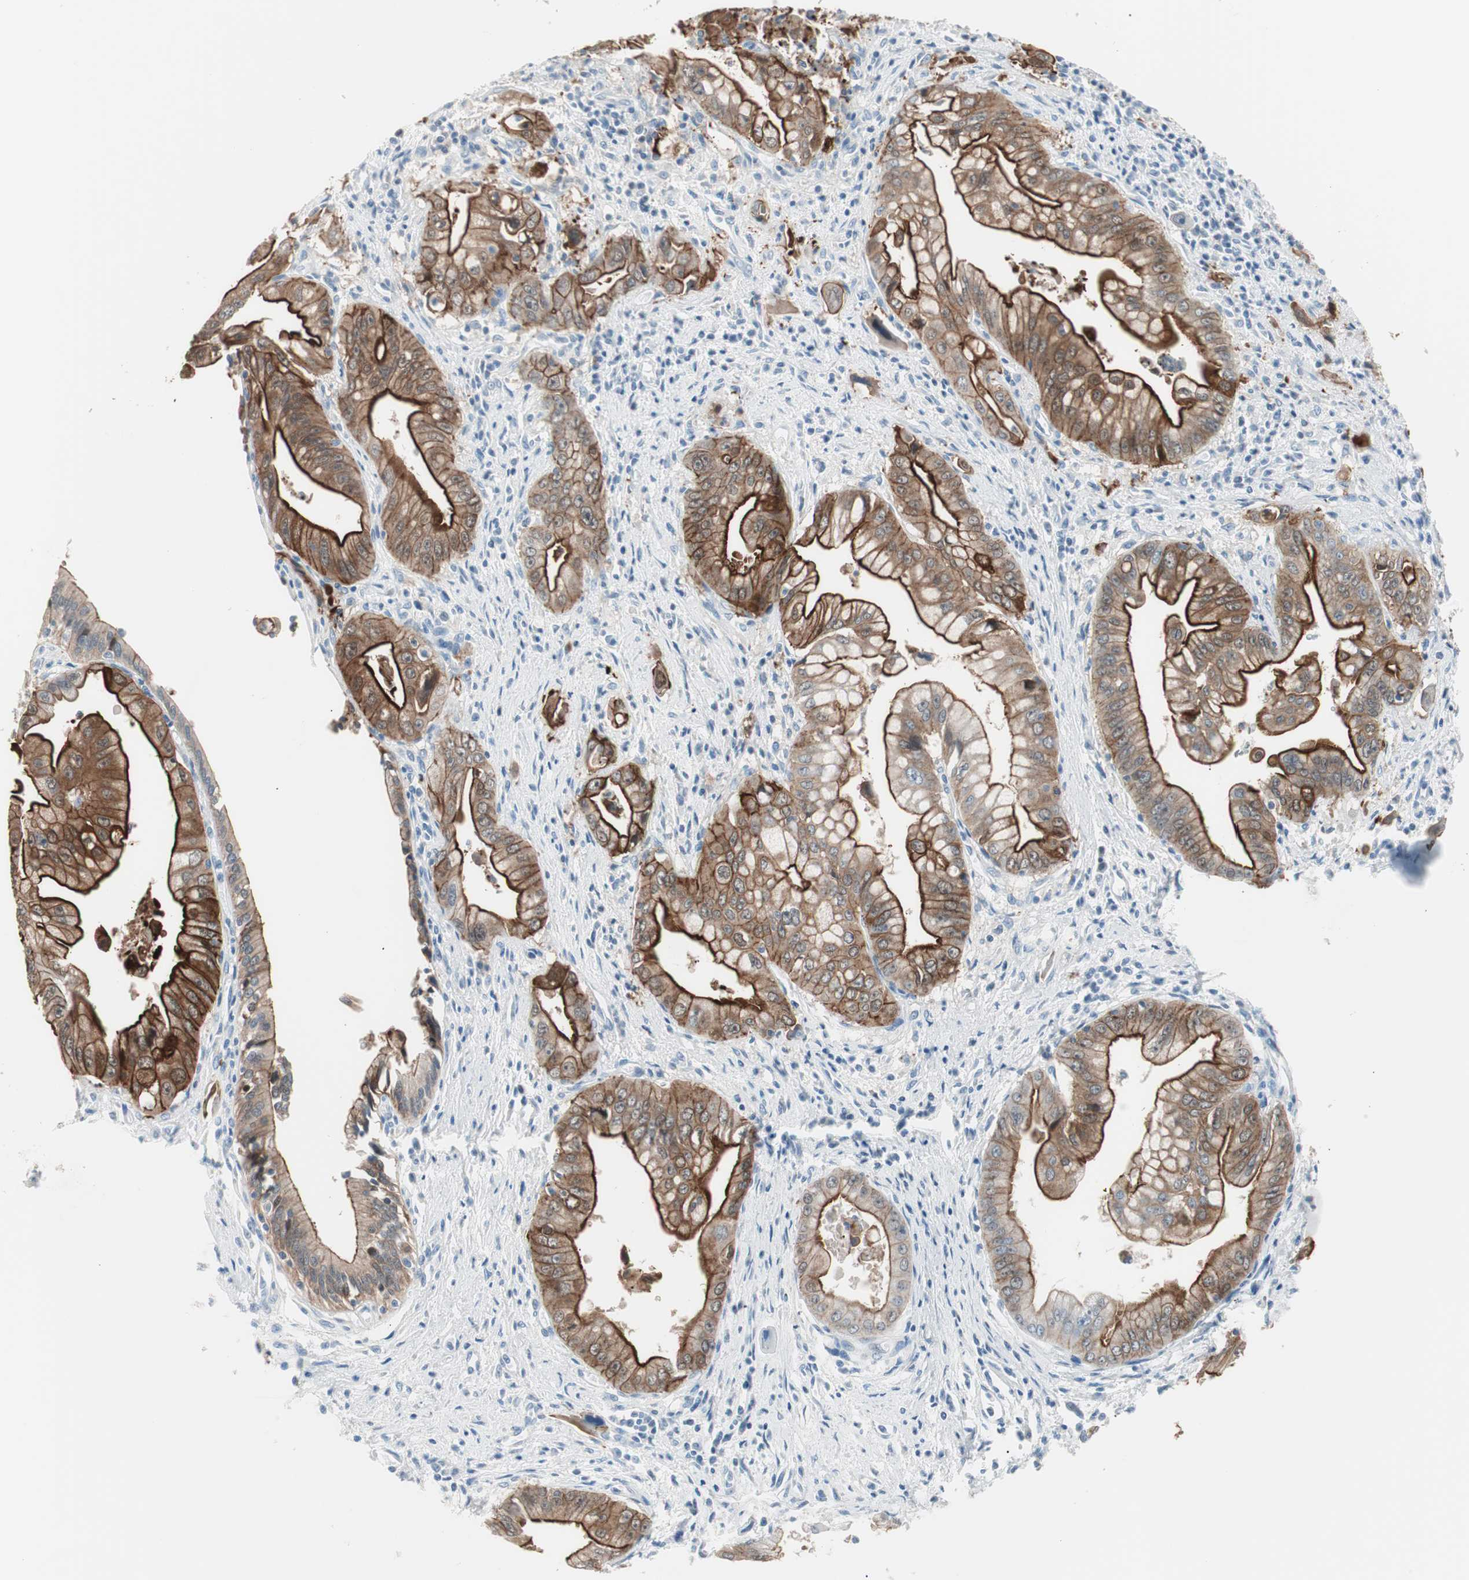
{"staining": {"intensity": "strong", "quantity": ">75%", "location": "cytoplasmic/membranous"}, "tissue": "pancreatic cancer", "cell_type": "Tumor cells", "image_type": "cancer", "snomed": [{"axis": "morphology", "description": "Adenocarcinoma, NOS"}, {"axis": "topography", "description": "Pancreas"}], "caption": "DAB (3,3'-diaminobenzidine) immunohistochemical staining of human pancreatic cancer (adenocarcinoma) reveals strong cytoplasmic/membranous protein staining in about >75% of tumor cells. (Brightfield microscopy of DAB IHC at high magnification).", "gene": "VIL1", "patient": {"sex": "male", "age": 59}}